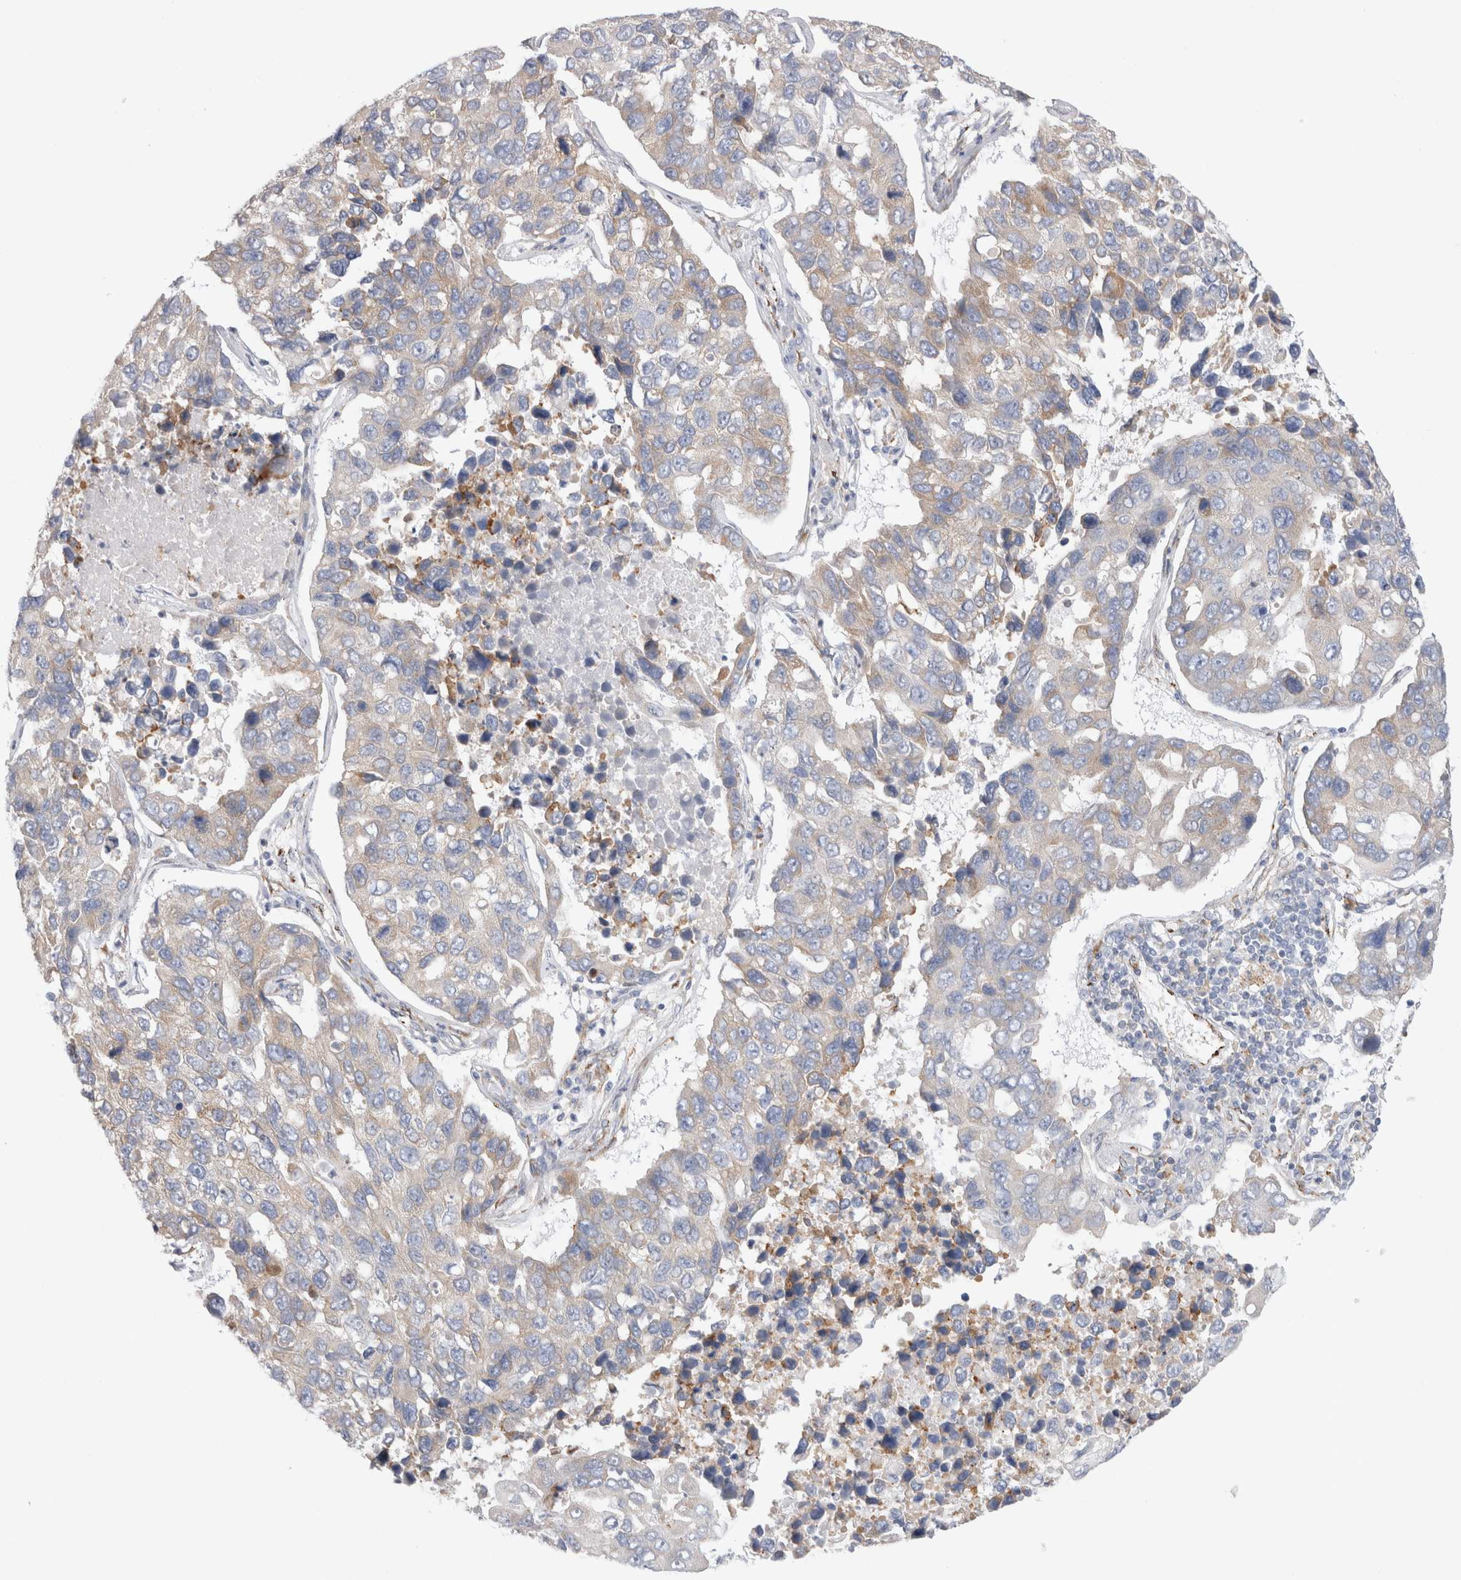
{"staining": {"intensity": "weak", "quantity": "25%-75%", "location": "cytoplasmic/membranous"}, "tissue": "lung cancer", "cell_type": "Tumor cells", "image_type": "cancer", "snomed": [{"axis": "morphology", "description": "Adenocarcinoma, NOS"}, {"axis": "topography", "description": "Lung"}], "caption": "Lung cancer (adenocarcinoma) was stained to show a protein in brown. There is low levels of weak cytoplasmic/membranous staining in approximately 25%-75% of tumor cells. (DAB IHC, brown staining for protein, blue staining for nuclei).", "gene": "CNPY4", "patient": {"sex": "male", "age": 64}}